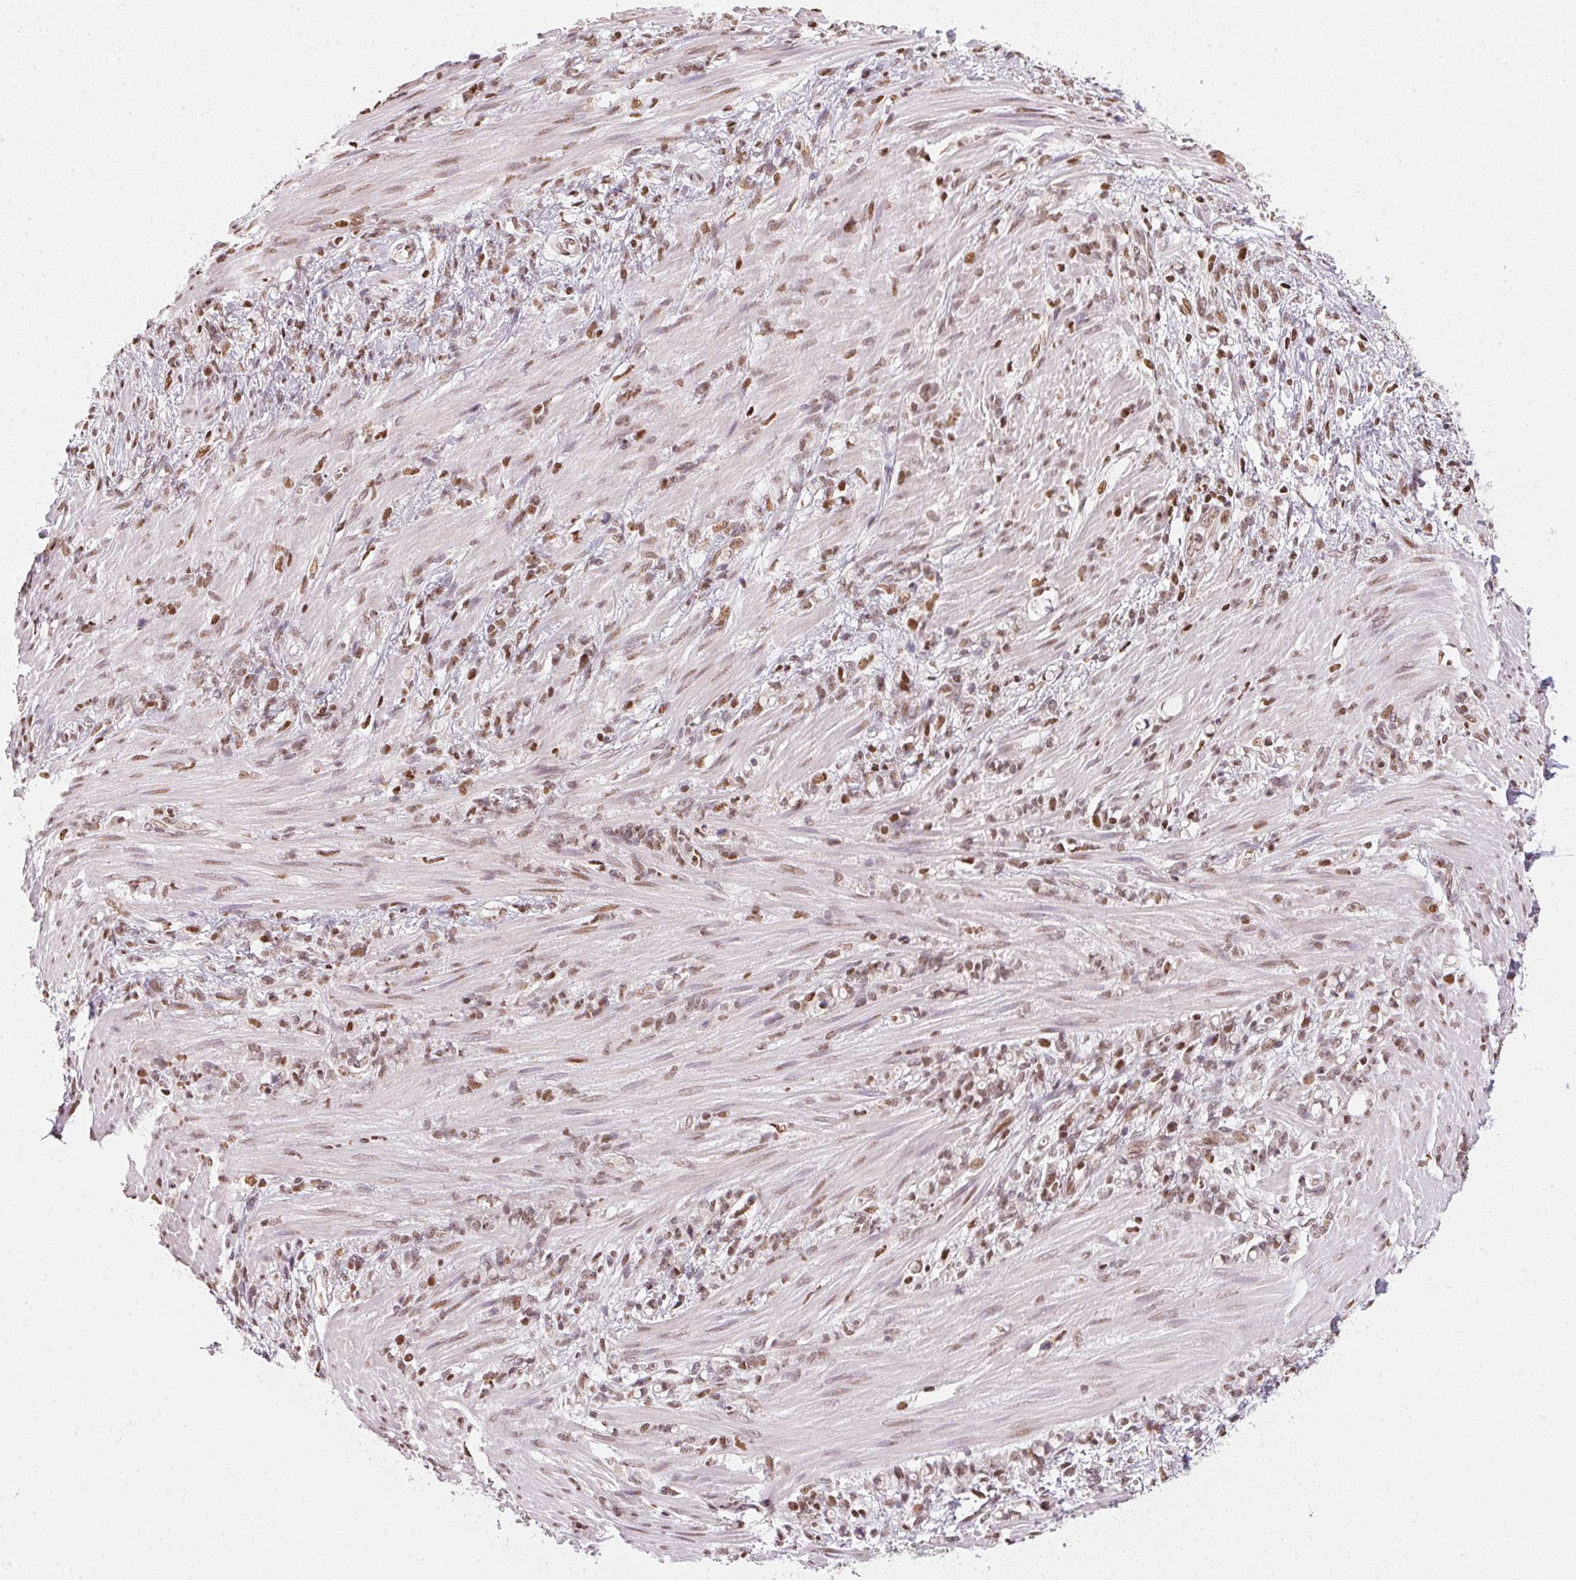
{"staining": {"intensity": "weak", "quantity": "25%-75%", "location": "nuclear"}, "tissue": "stomach cancer", "cell_type": "Tumor cells", "image_type": "cancer", "snomed": [{"axis": "morphology", "description": "Adenocarcinoma, NOS"}, {"axis": "topography", "description": "Stomach"}], "caption": "A brown stain labels weak nuclear staining of a protein in stomach adenocarcinoma tumor cells.", "gene": "KAT6A", "patient": {"sex": "female", "age": 84}}